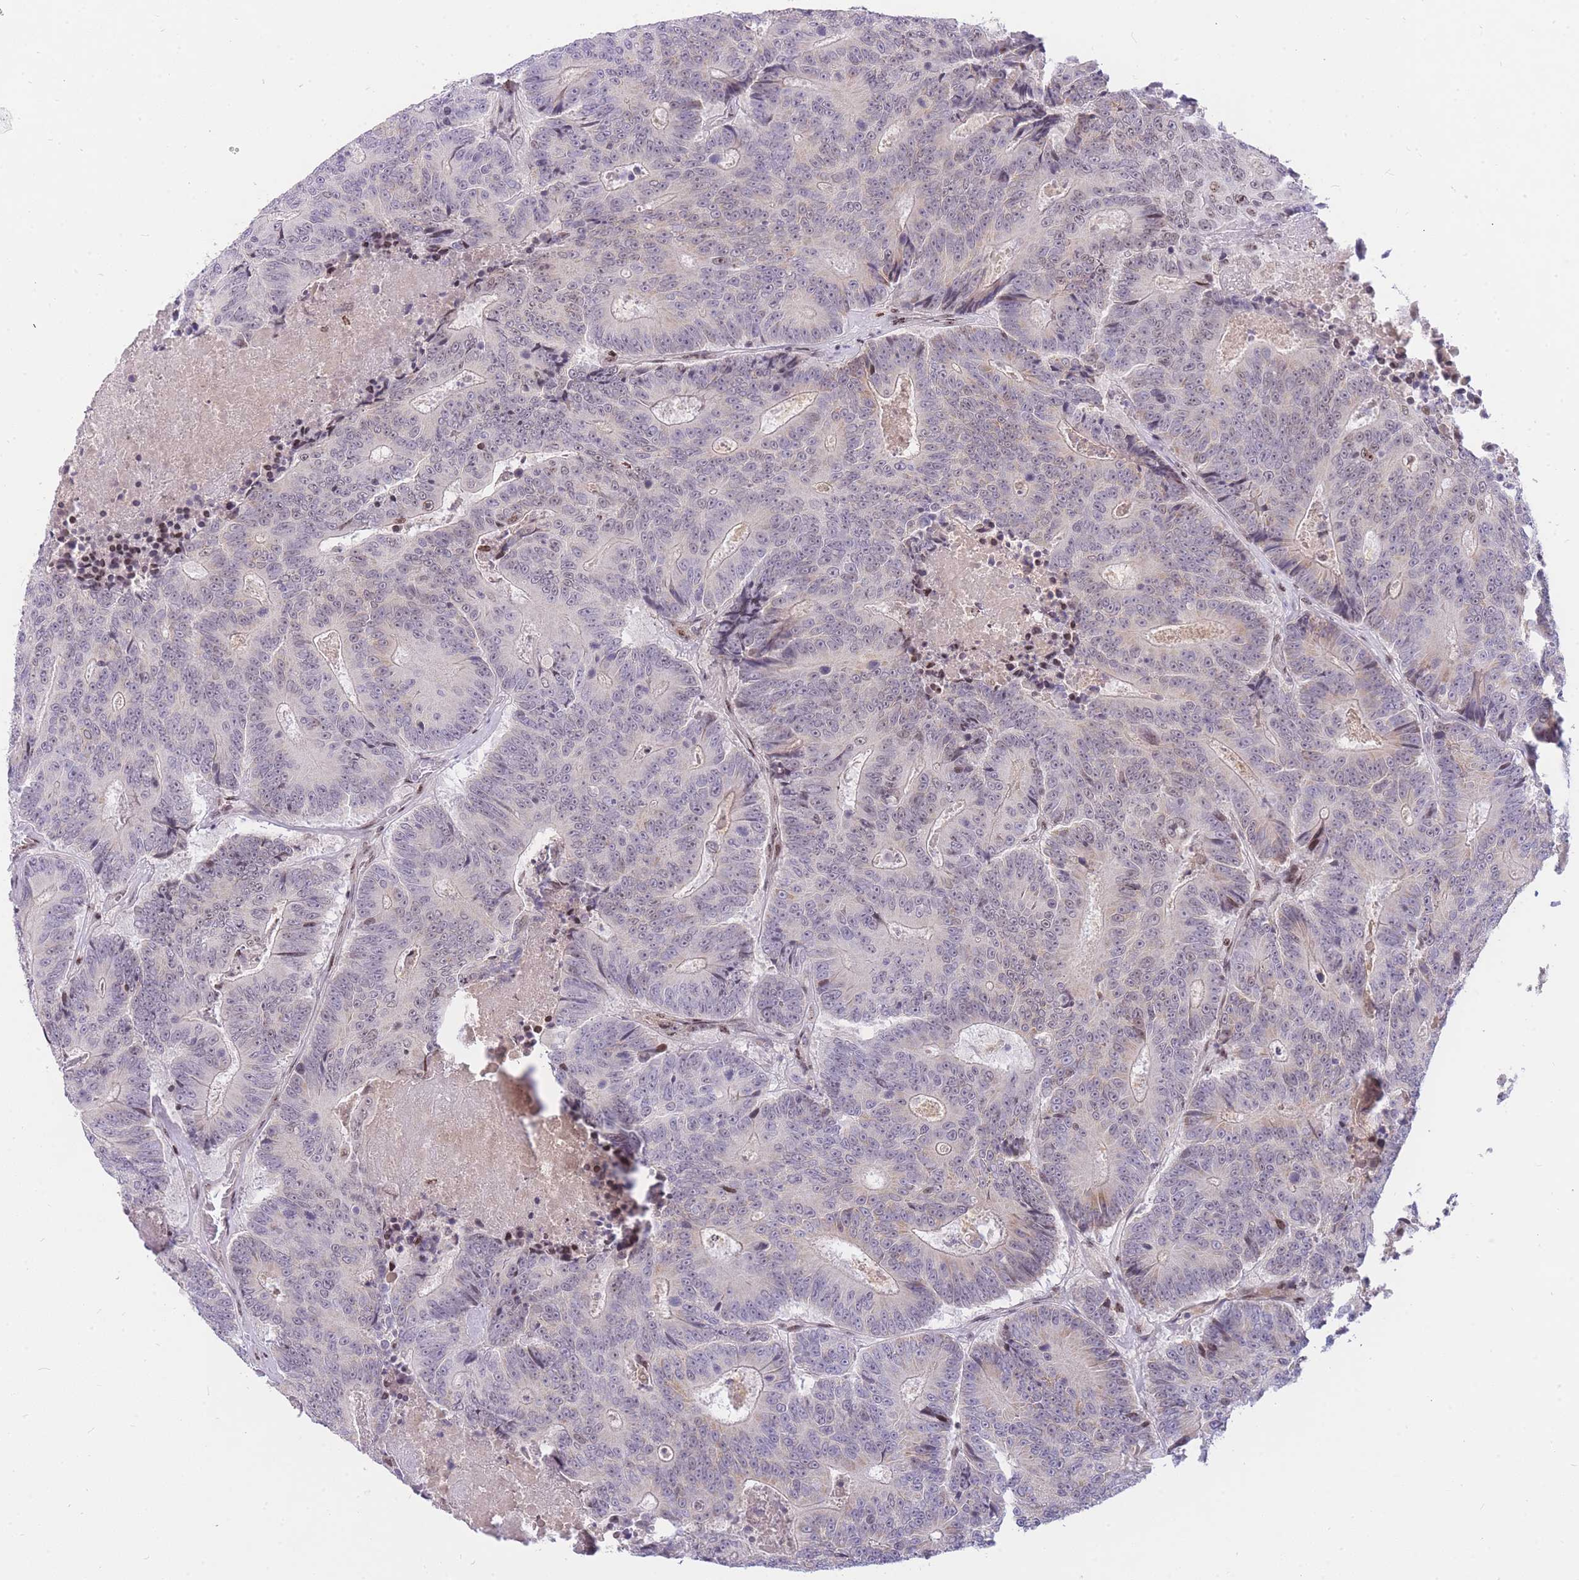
{"staining": {"intensity": "negative", "quantity": "none", "location": "none"}, "tissue": "colorectal cancer", "cell_type": "Tumor cells", "image_type": "cancer", "snomed": [{"axis": "morphology", "description": "Adenocarcinoma, NOS"}, {"axis": "topography", "description": "Colon"}], "caption": "An immunohistochemistry (IHC) photomicrograph of colorectal cancer (adenocarcinoma) is shown. There is no staining in tumor cells of colorectal cancer (adenocarcinoma). (DAB immunohistochemistry, high magnification).", "gene": "TLE2", "patient": {"sex": "male", "age": 83}}